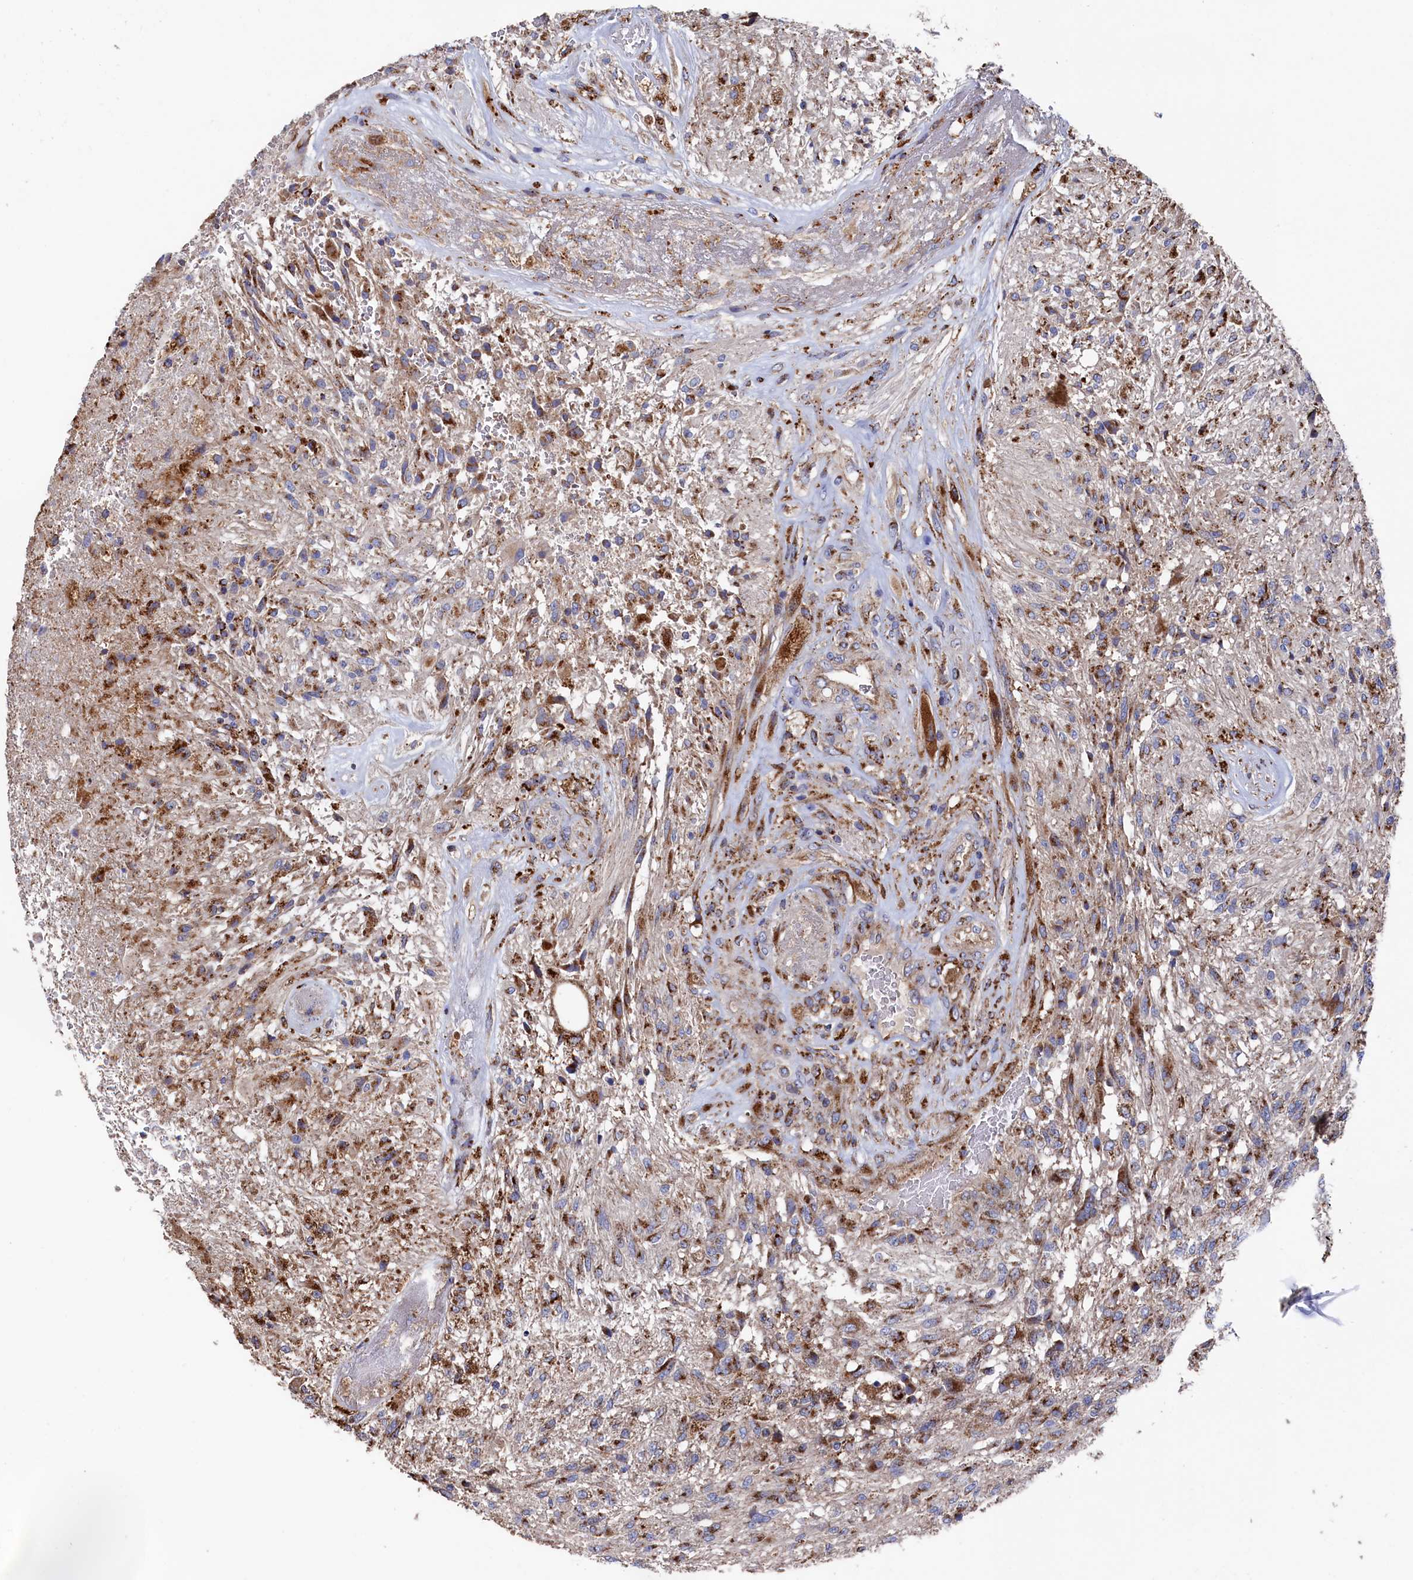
{"staining": {"intensity": "moderate", "quantity": ">75%", "location": "cytoplasmic/membranous"}, "tissue": "glioma", "cell_type": "Tumor cells", "image_type": "cancer", "snomed": [{"axis": "morphology", "description": "Glioma, malignant, High grade"}, {"axis": "topography", "description": "Brain"}], "caption": "Immunohistochemistry image of neoplastic tissue: human malignant high-grade glioma stained using immunohistochemistry (IHC) displays medium levels of moderate protein expression localized specifically in the cytoplasmic/membranous of tumor cells, appearing as a cytoplasmic/membranous brown color.", "gene": "PRRC1", "patient": {"sex": "male", "age": 56}}